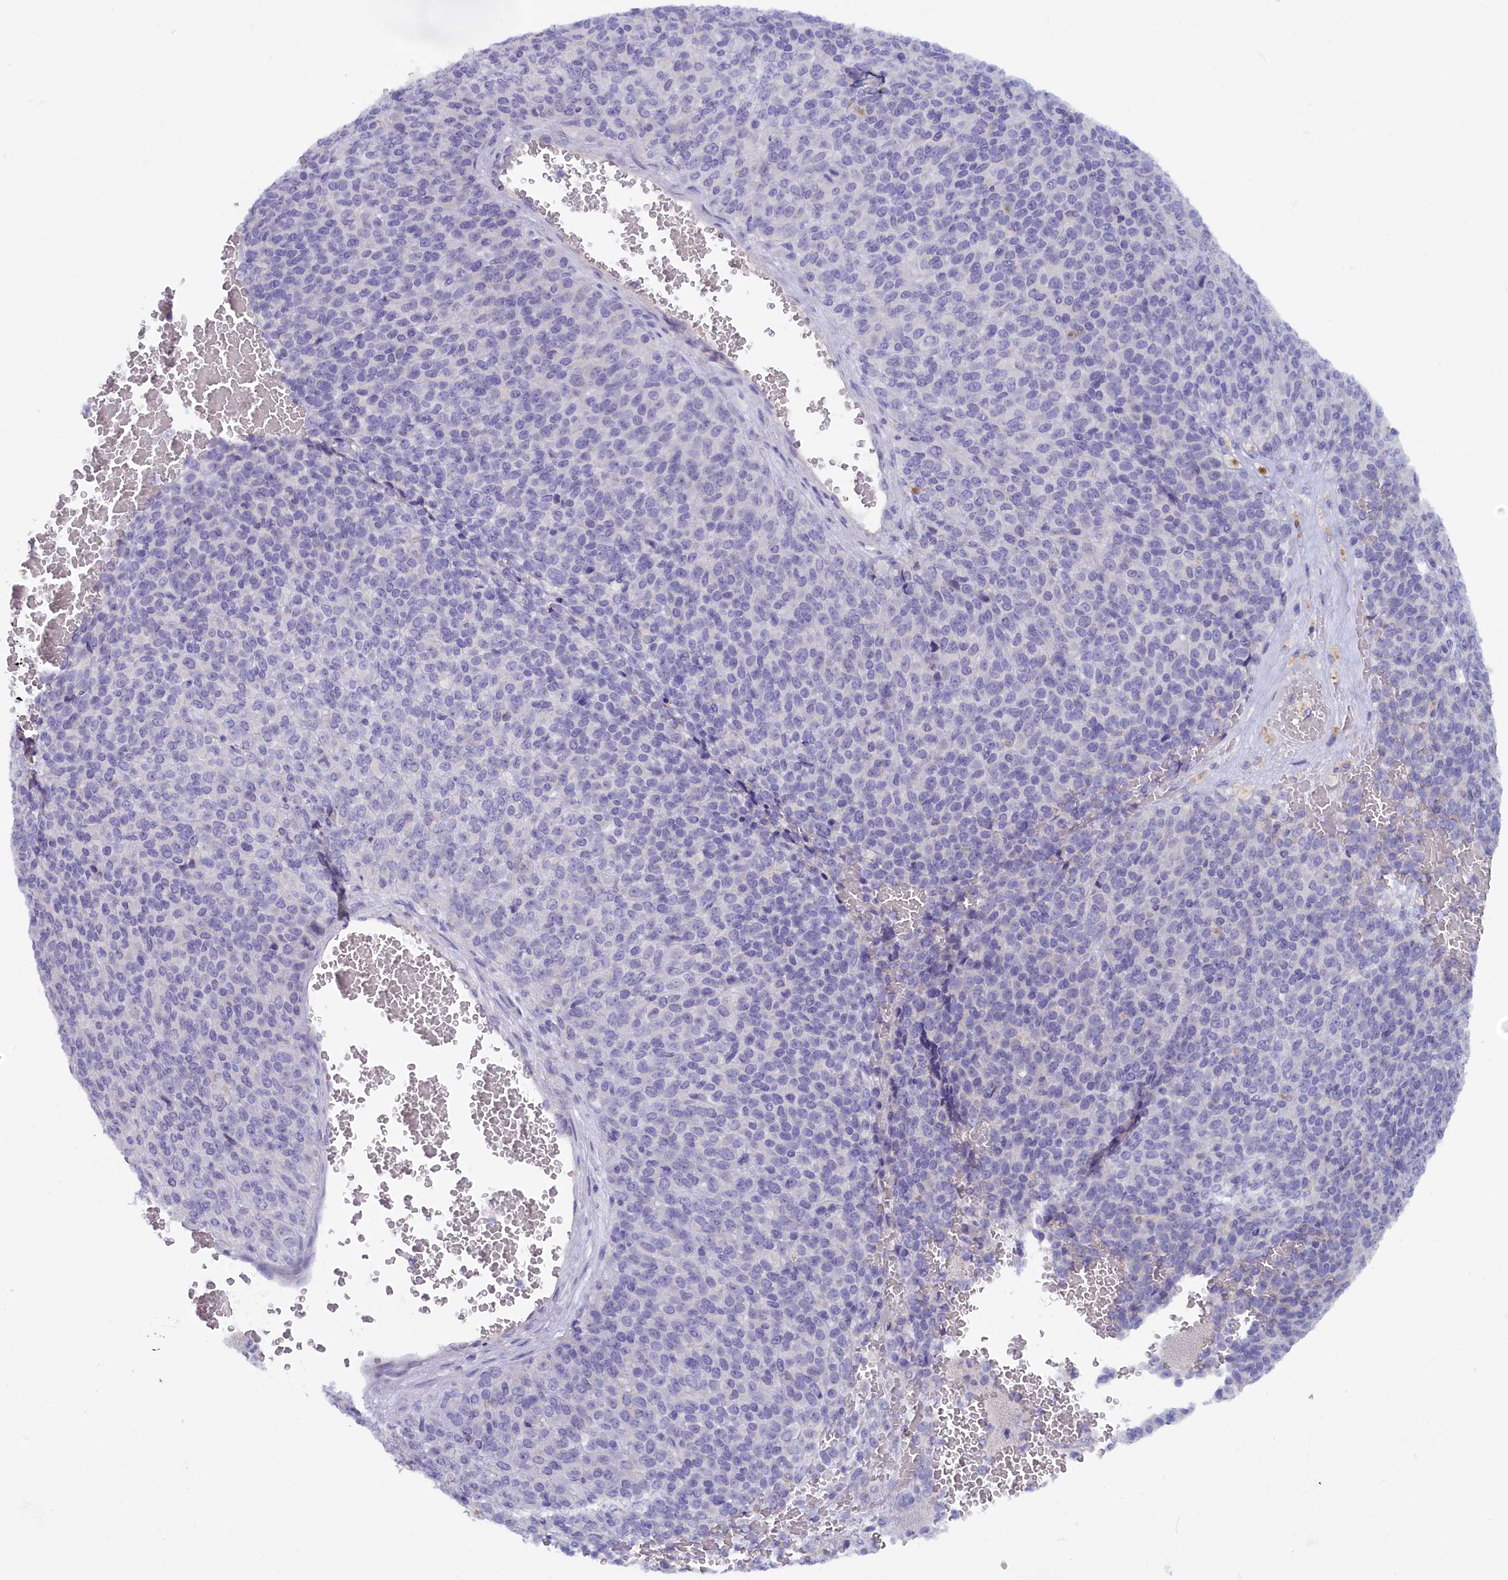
{"staining": {"intensity": "negative", "quantity": "none", "location": "none"}, "tissue": "melanoma", "cell_type": "Tumor cells", "image_type": "cancer", "snomed": [{"axis": "morphology", "description": "Malignant melanoma, Metastatic site"}, {"axis": "topography", "description": "Brain"}], "caption": "A high-resolution micrograph shows IHC staining of melanoma, which shows no significant staining in tumor cells. (DAB (3,3'-diaminobenzidine) IHC with hematoxylin counter stain).", "gene": "ZSWIM4", "patient": {"sex": "female", "age": 56}}